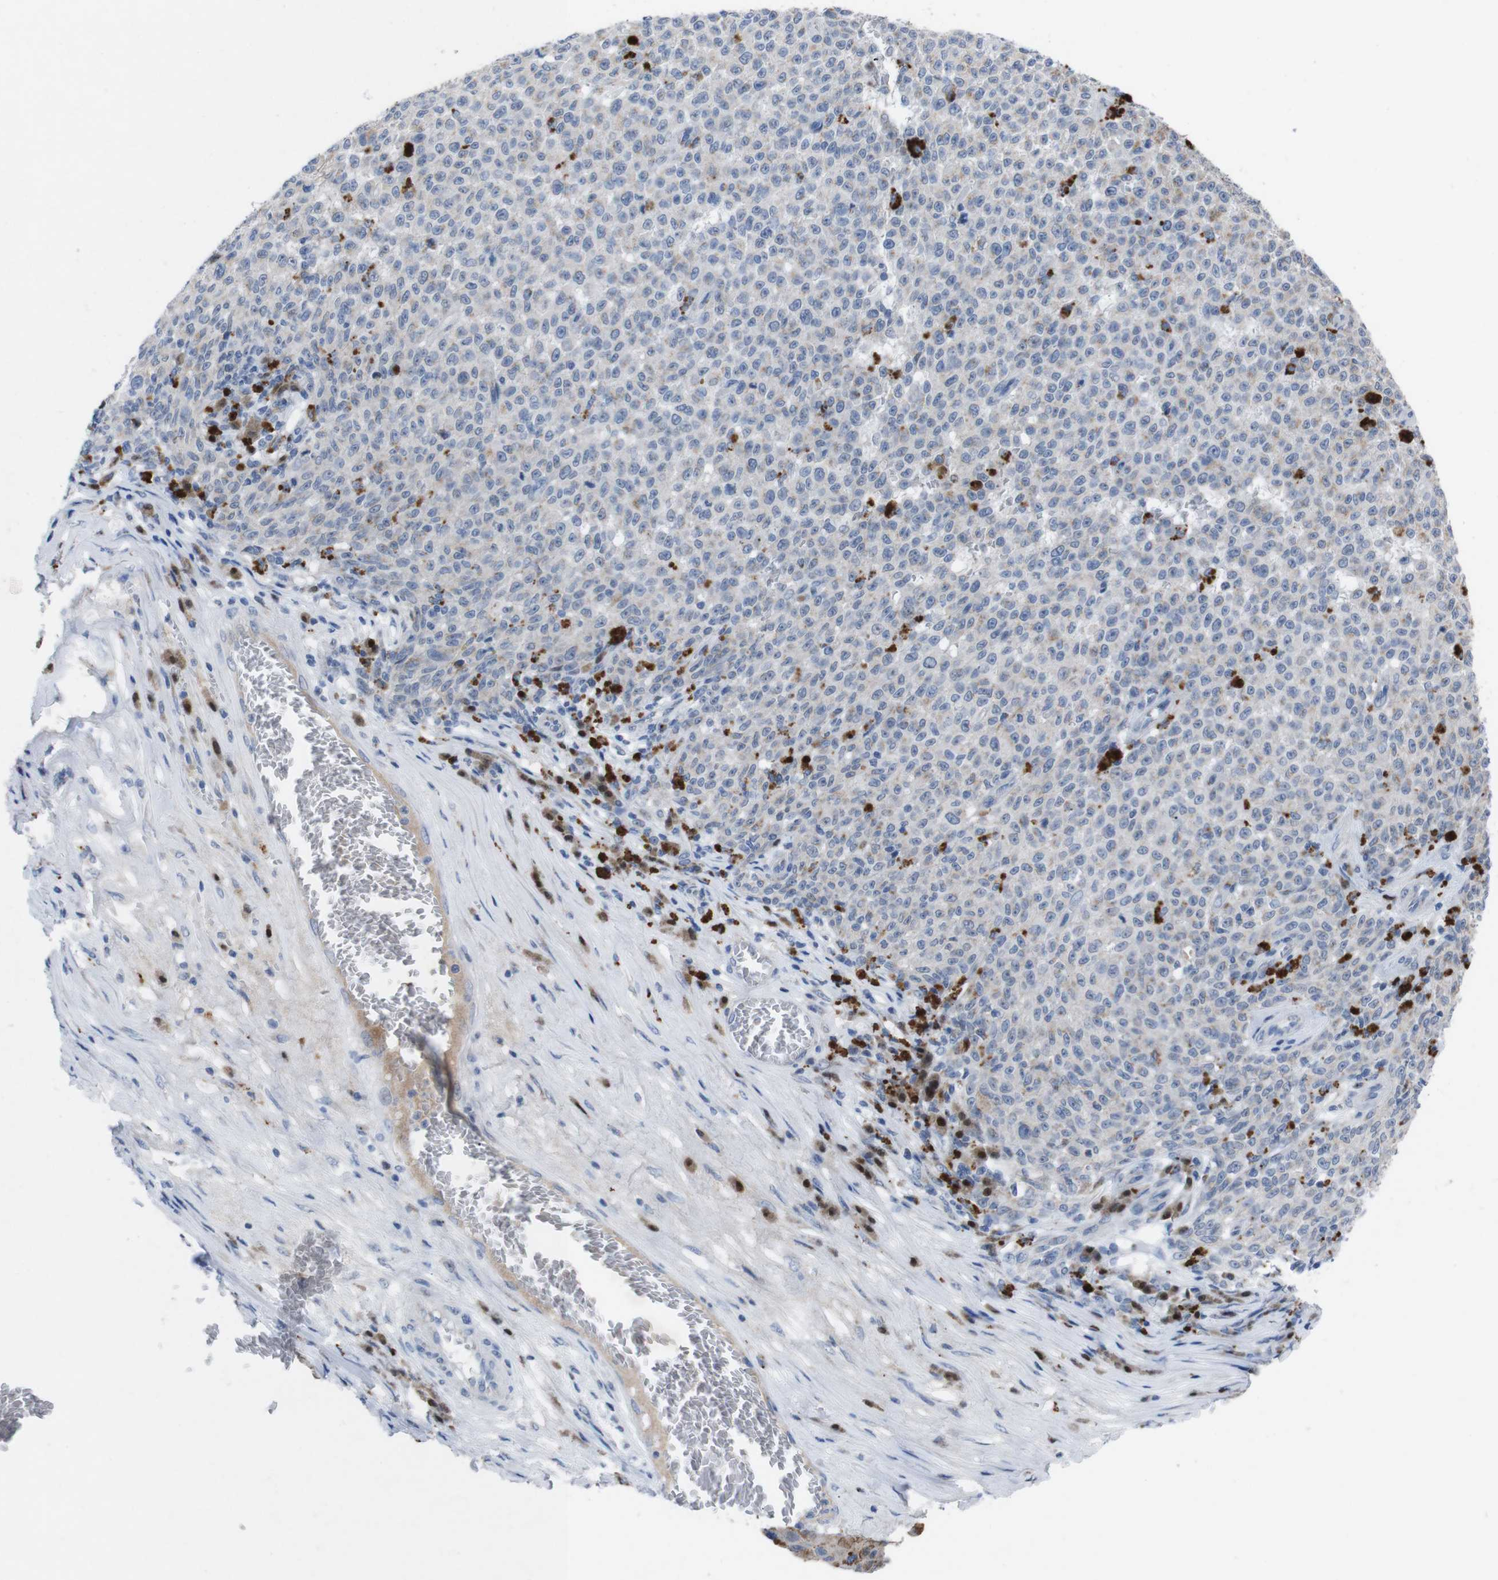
{"staining": {"intensity": "negative", "quantity": "none", "location": "none"}, "tissue": "melanoma", "cell_type": "Tumor cells", "image_type": "cancer", "snomed": [{"axis": "morphology", "description": "Malignant melanoma, NOS"}, {"axis": "topography", "description": "Skin"}], "caption": "Histopathology image shows no protein staining in tumor cells of malignant melanoma tissue. Brightfield microscopy of immunohistochemistry (IHC) stained with DAB (3,3'-diaminobenzidine) (brown) and hematoxylin (blue), captured at high magnification.", "gene": "IRF4", "patient": {"sex": "female", "age": 82}}